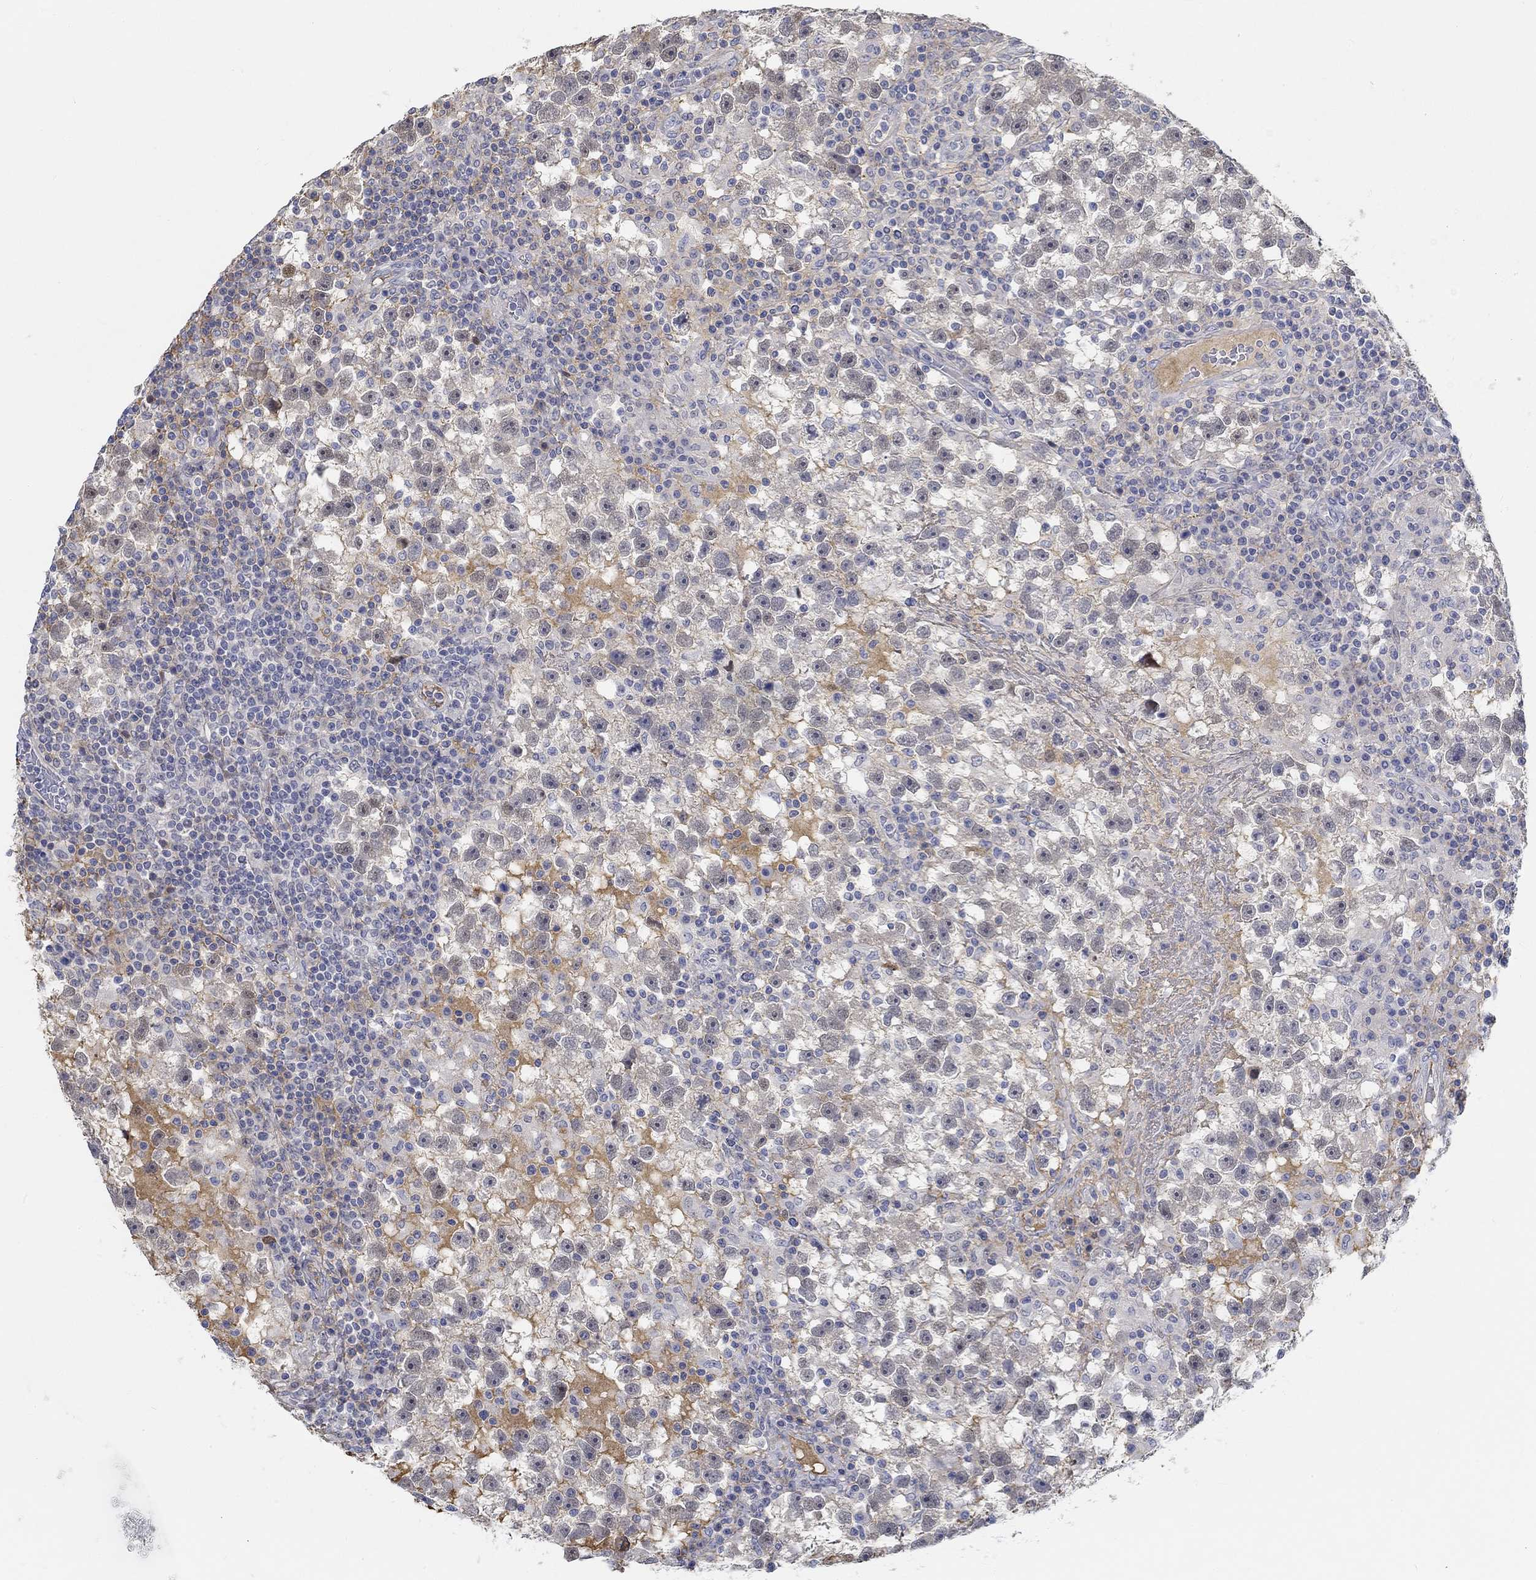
{"staining": {"intensity": "negative", "quantity": "none", "location": "none"}, "tissue": "testis cancer", "cell_type": "Tumor cells", "image_type": "cancer", "snomed": [{"axis": "morphology", "description": "Seminoma, NOS"}, {"axis": "topography", "description": "Testis"}], "caption": "High magnification brightfield microscopy of testis cancer stained with DAB (3,3'-diaminobenzidine) (brown) and counterstained with hematoxylin (blue): tumor cells show no significant staining. (Brightfield microscopy of DAB immunohistochemistry (IHC) at high magnification).", "gene": "SNTG2", "patient": {"sex": "male", "age": 47}}